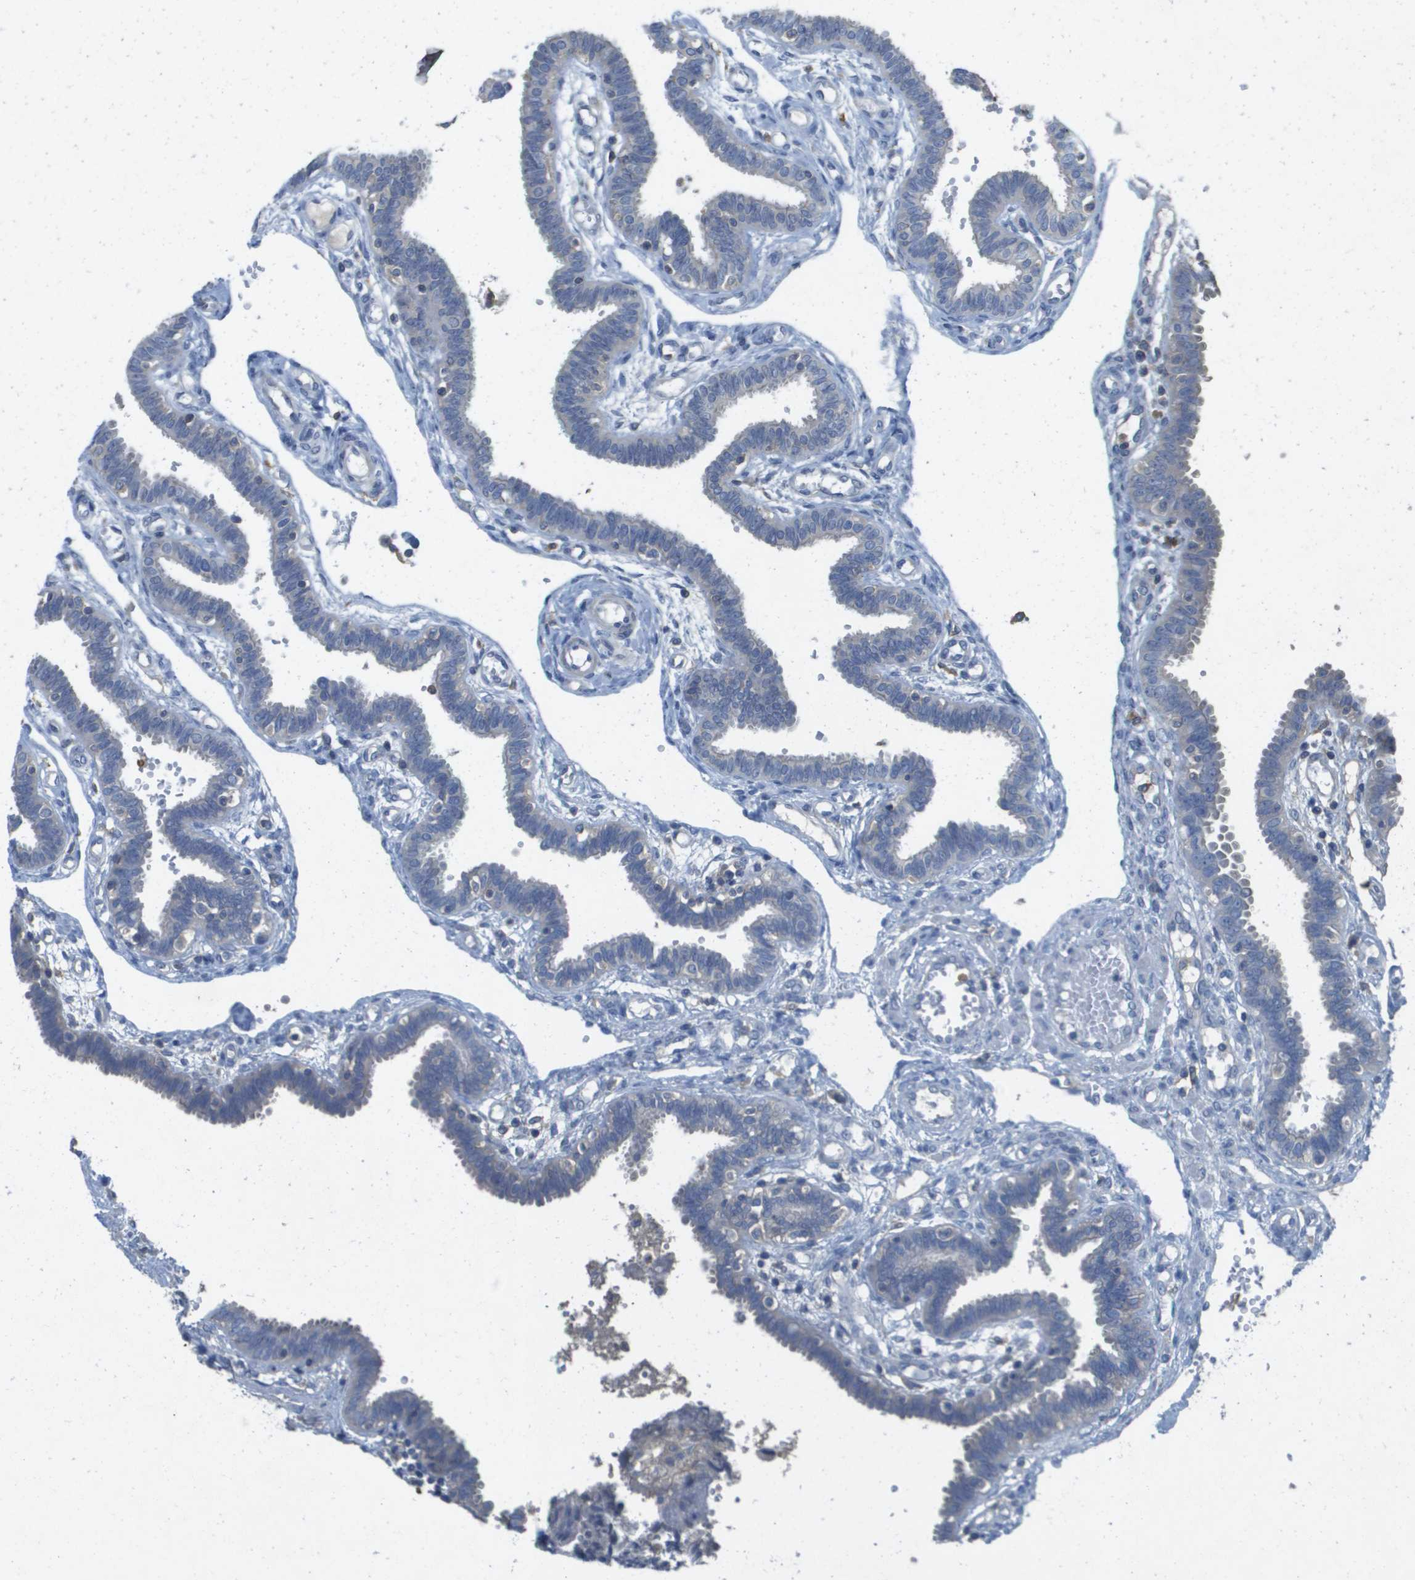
{"staining": {"intensity": "negative", "quantity": "none", "location": "none"}, "tissue": "fallopian tube", "cell_type": "Glandular cells", "image_type": "normal", "snomed": [{"axis": "morphology", "description": "Normal tissue, NOS"}, {"axis": "topography", "description": "Fallopian tube"}, {"axis": "topography", "description": "Placenta"}], "caption": "Image shows no significant protein staining in glandular cells of normal fallopian tube.", "gene": "CLCA4", "patient": {"sex": "female", "age": 32}}